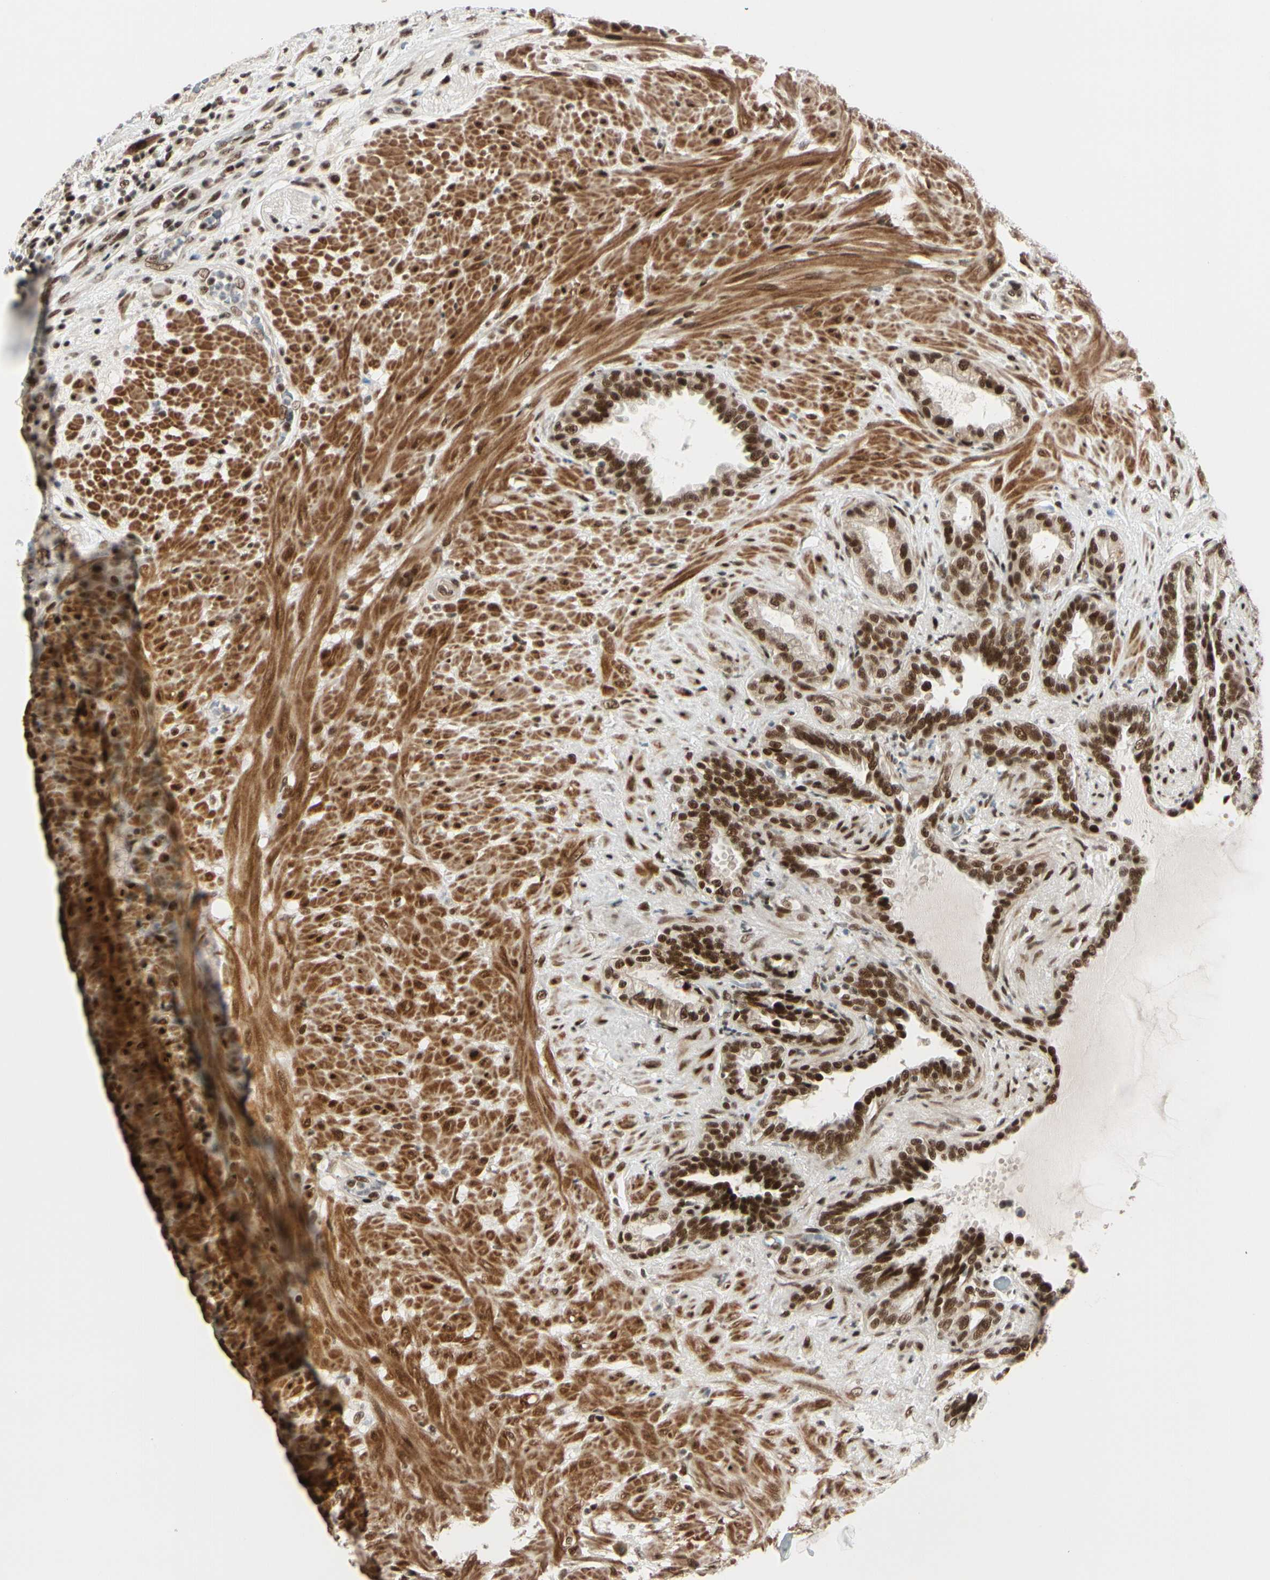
{"staining": {"intensity": "moderate", "quantity": ">75%", "location": "nuclear"}, "tissue": "seminal vesicle", "cell_type": "Glandular cells", "image_type": "normal", "snomed": [{"axis": "morphology", "description": "Normal tissue, NOS"}, {"axis": "topography", "description": "Seminal veicle"}], "caption": "A photomicrograph of human seminal vesicle stained for a protein demonstrates moderate nuclear brown staining in glandular cells. Using DAB (3,3'-diaminobenzidine) (brown) and hematoxylin (blue) stains, captured at high magnification using brightfield microscopy.", "gene": "CHAMP1", "patient": {"sex": "male", "age": 61}}